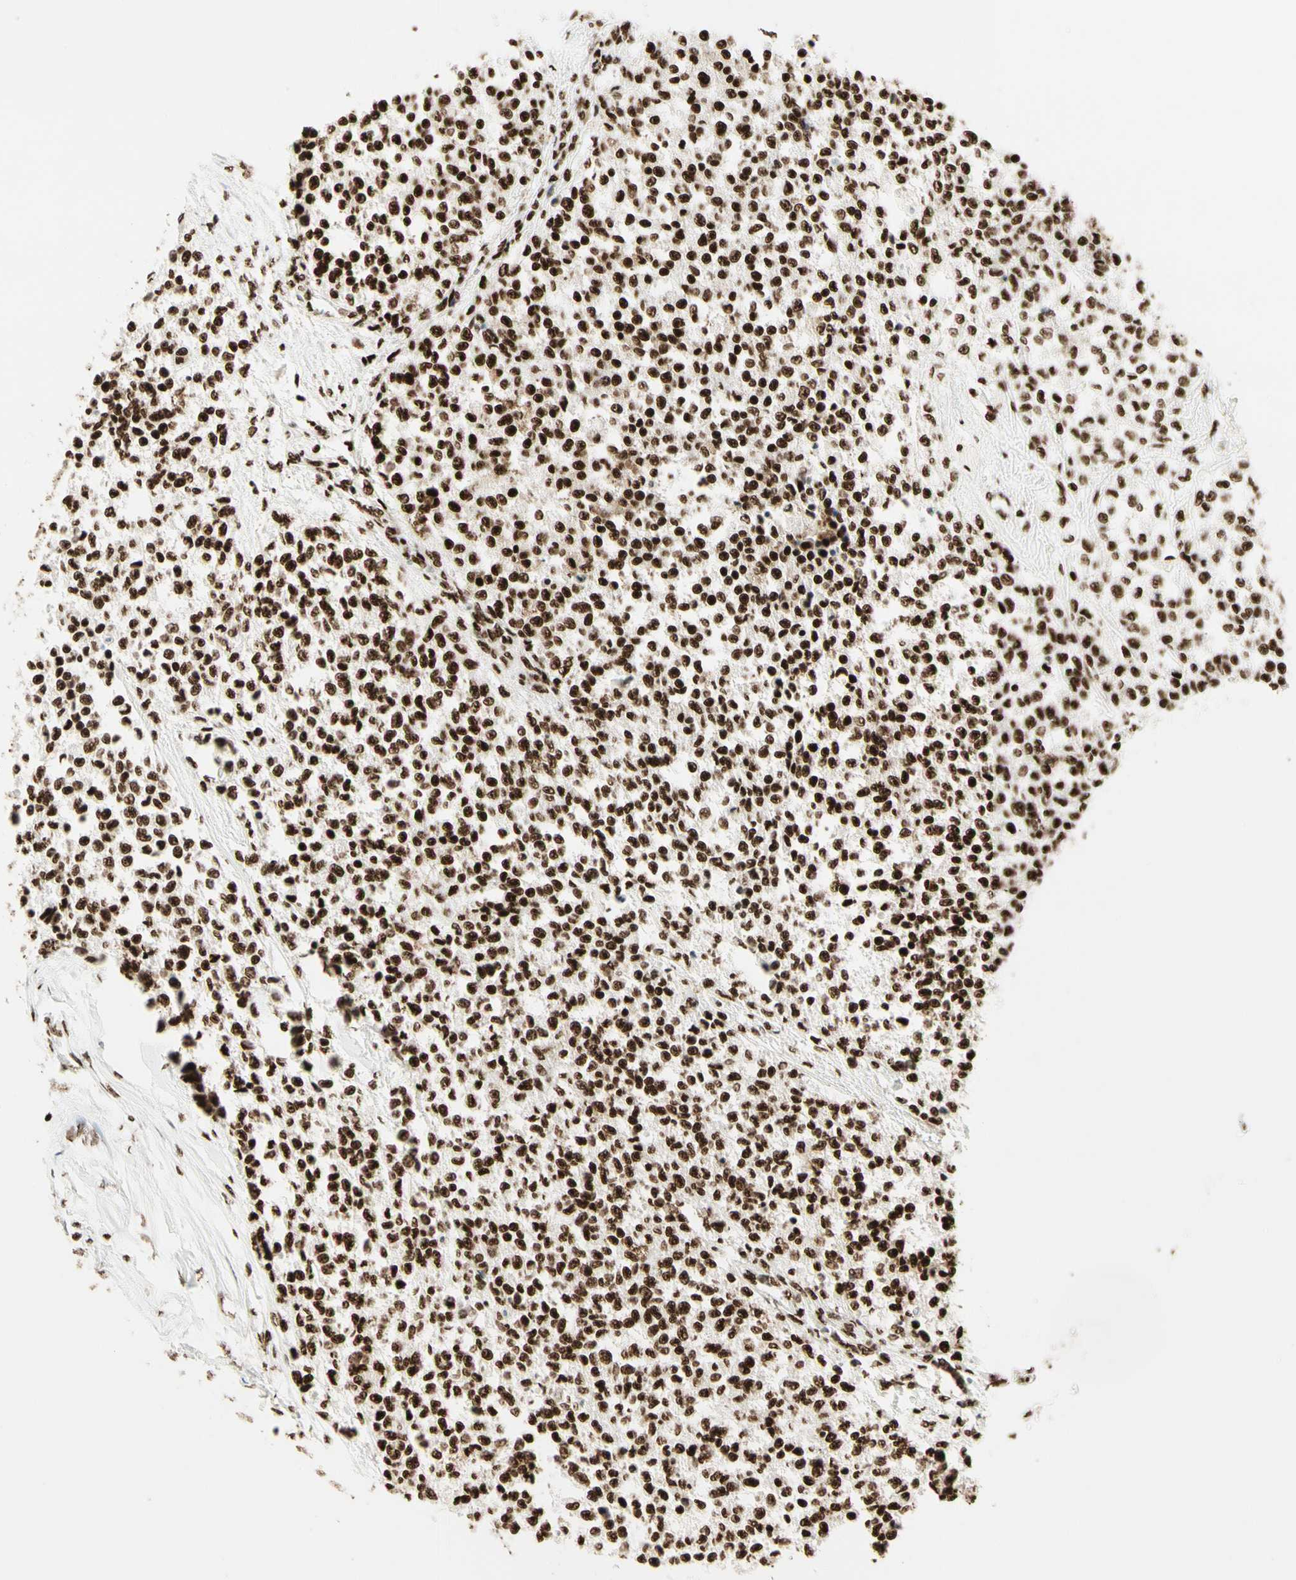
{"staining": {"intensity": "strong", "quantity": ">75%", "location": "nuclear"}, "tissue": "testis cancer", "cell_type": "Tumor cells", "image_type": "cancer", "snomed": [{"axis": "morphology", "description": "Seminoma, NOS"}, {"axis": "topography", "description": "Testis"}], "caption": "Strong nuclear staining for a protein is seen in about >75% of tumor cells of testis cancer (seminoma) using IHC.", "gene": "CCAR1", "patient": {"sex": "male", "age": 59}}